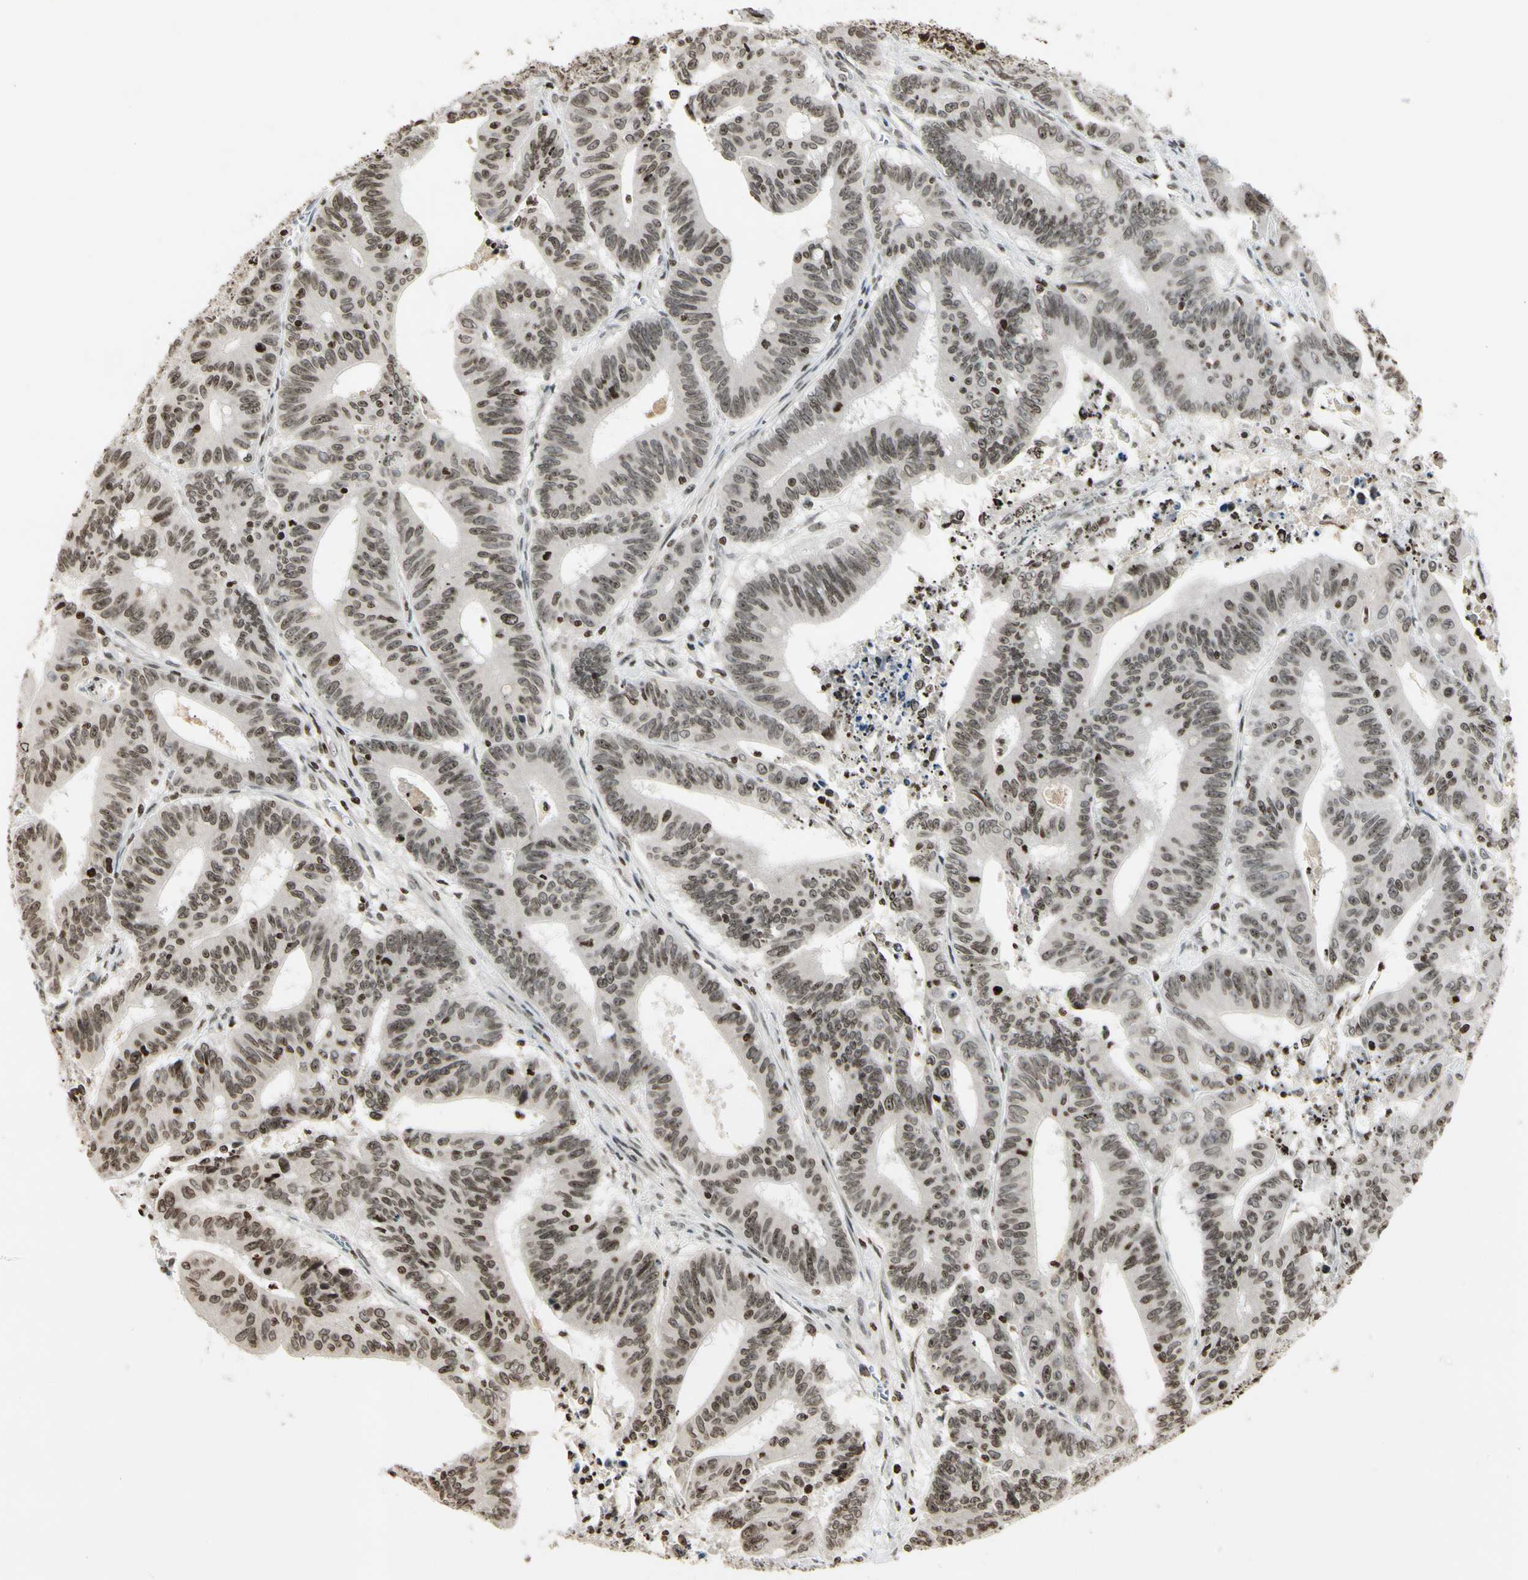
{"staining": {"intensity": "weak", "quantity": ">75%", "location": "nuclear"}, "tissue": "colorectal cancer", "cell_type": "Tumor cells", "image_type": "cancer", "snomed": [{"axis": "morphology", "description": "Adenocarcinoma, NOS"}, {"axis": "topography", "description": "Colon"}], "caption": "Immunohistochemistry (IHC) of human colorectal cancer displays low levels of weak nuclear positivity in approximately >75% of tumor cells.", "gene": "RORA", "patient": {"sex": "male", "age": 45}}